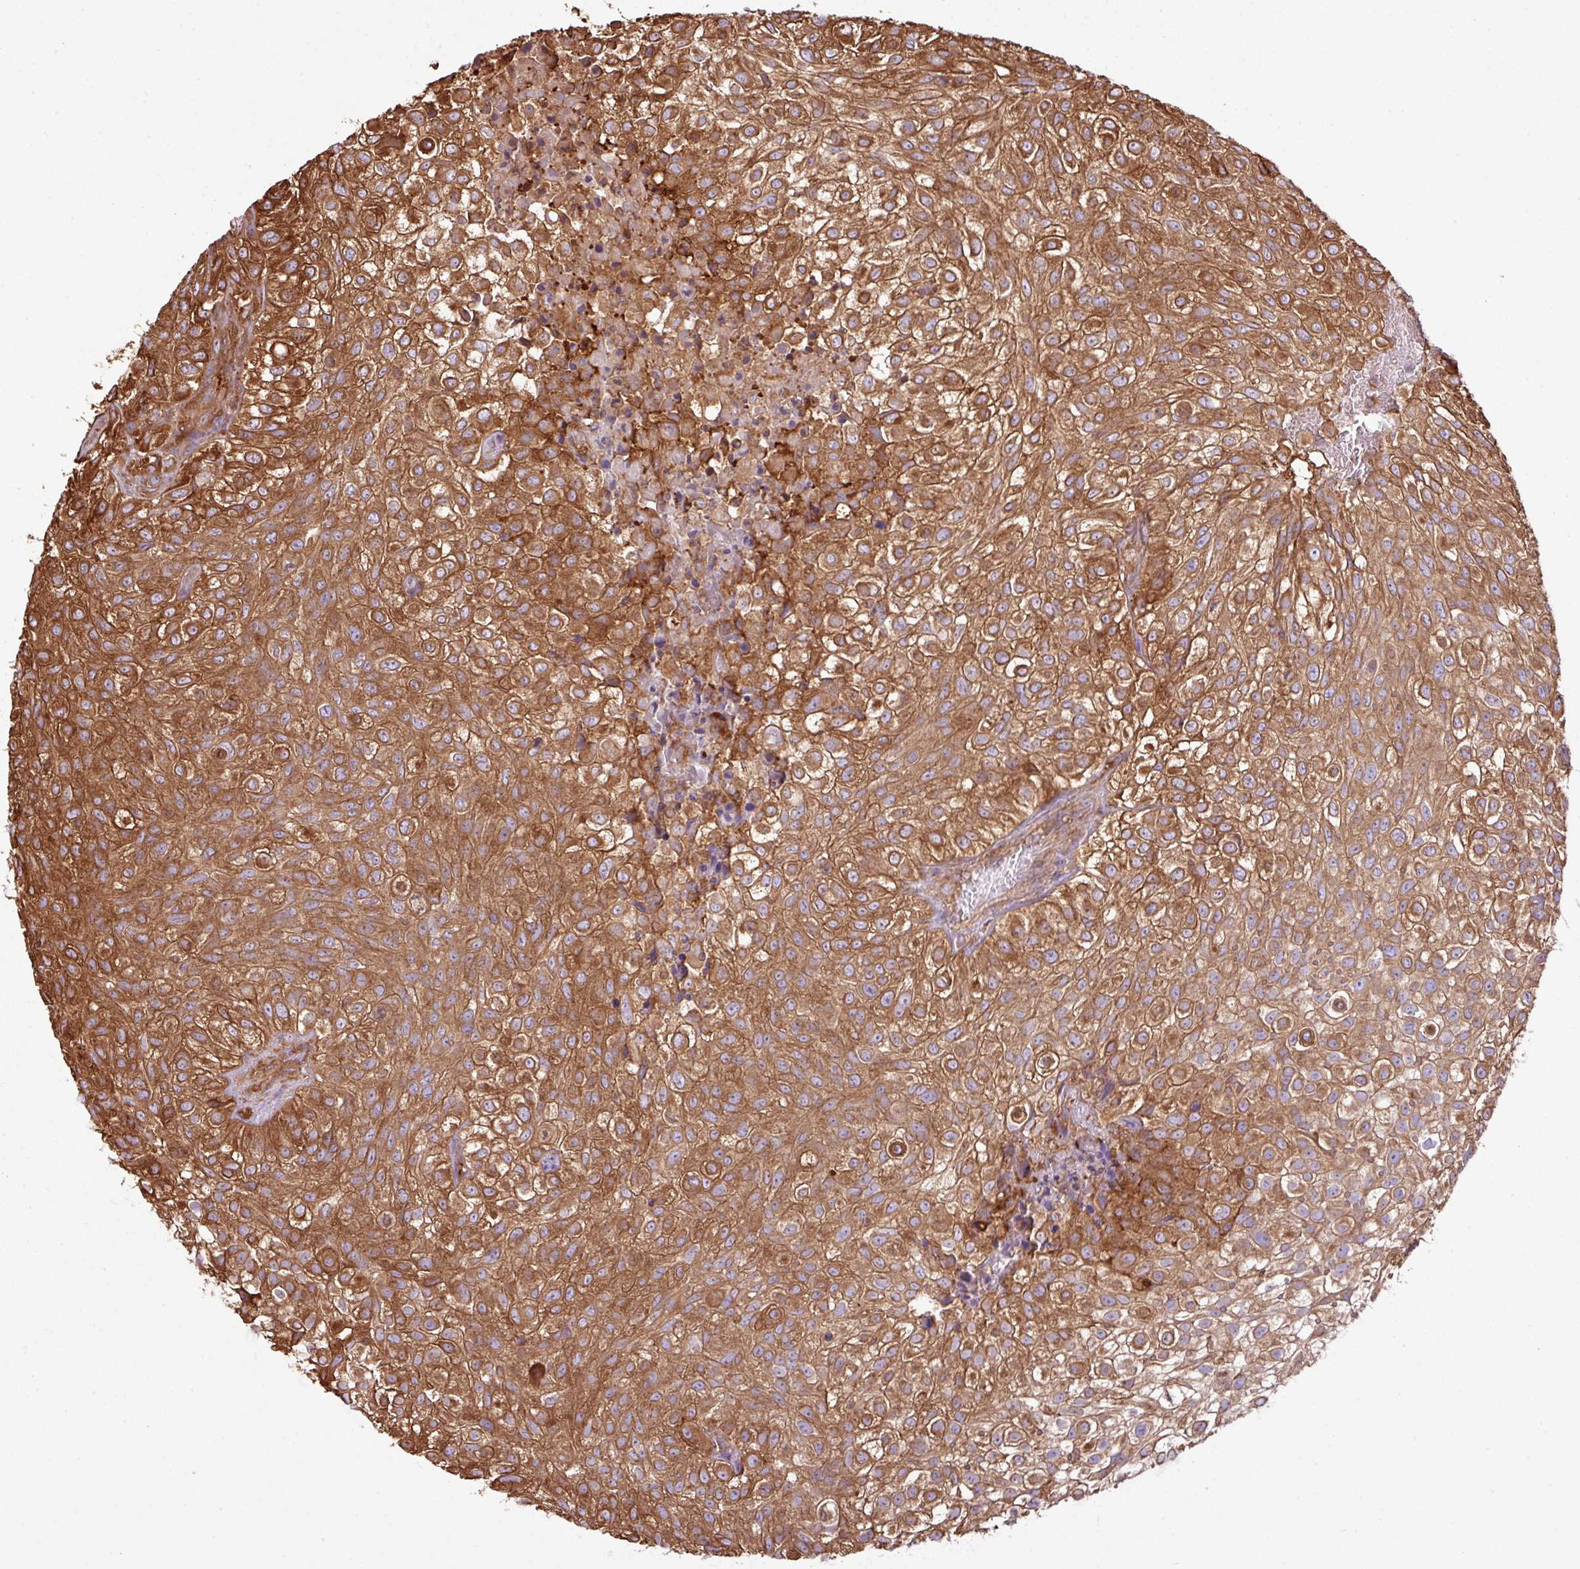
{"staining": {"intensity": "strong", "quantity": ">75%", "location": "cytoplasmic/membranous"}, "tissue": "urothelial cancer", "cell_type": "Tumor cells", "image_type": "cancer", "snomed": [{"axis": "morphology", "description": "Urothelial carcinoma, High grade"}, {"axis": "topography", "description": "Urinary bladder"}], "caption": "Immunohistochemistry (IHC) photomicrograph of neoplastic tissue: human urothelial carcinoma (high-grade) stained using IHC displays high levels of strong protein expression localized specifically in the cytoplasmic/membranous of tumor cells, appearing as a cytoplasmic/membranous brown color.", "gene": "PGAP6", "patient": {"sex": "male", "age": 56}}